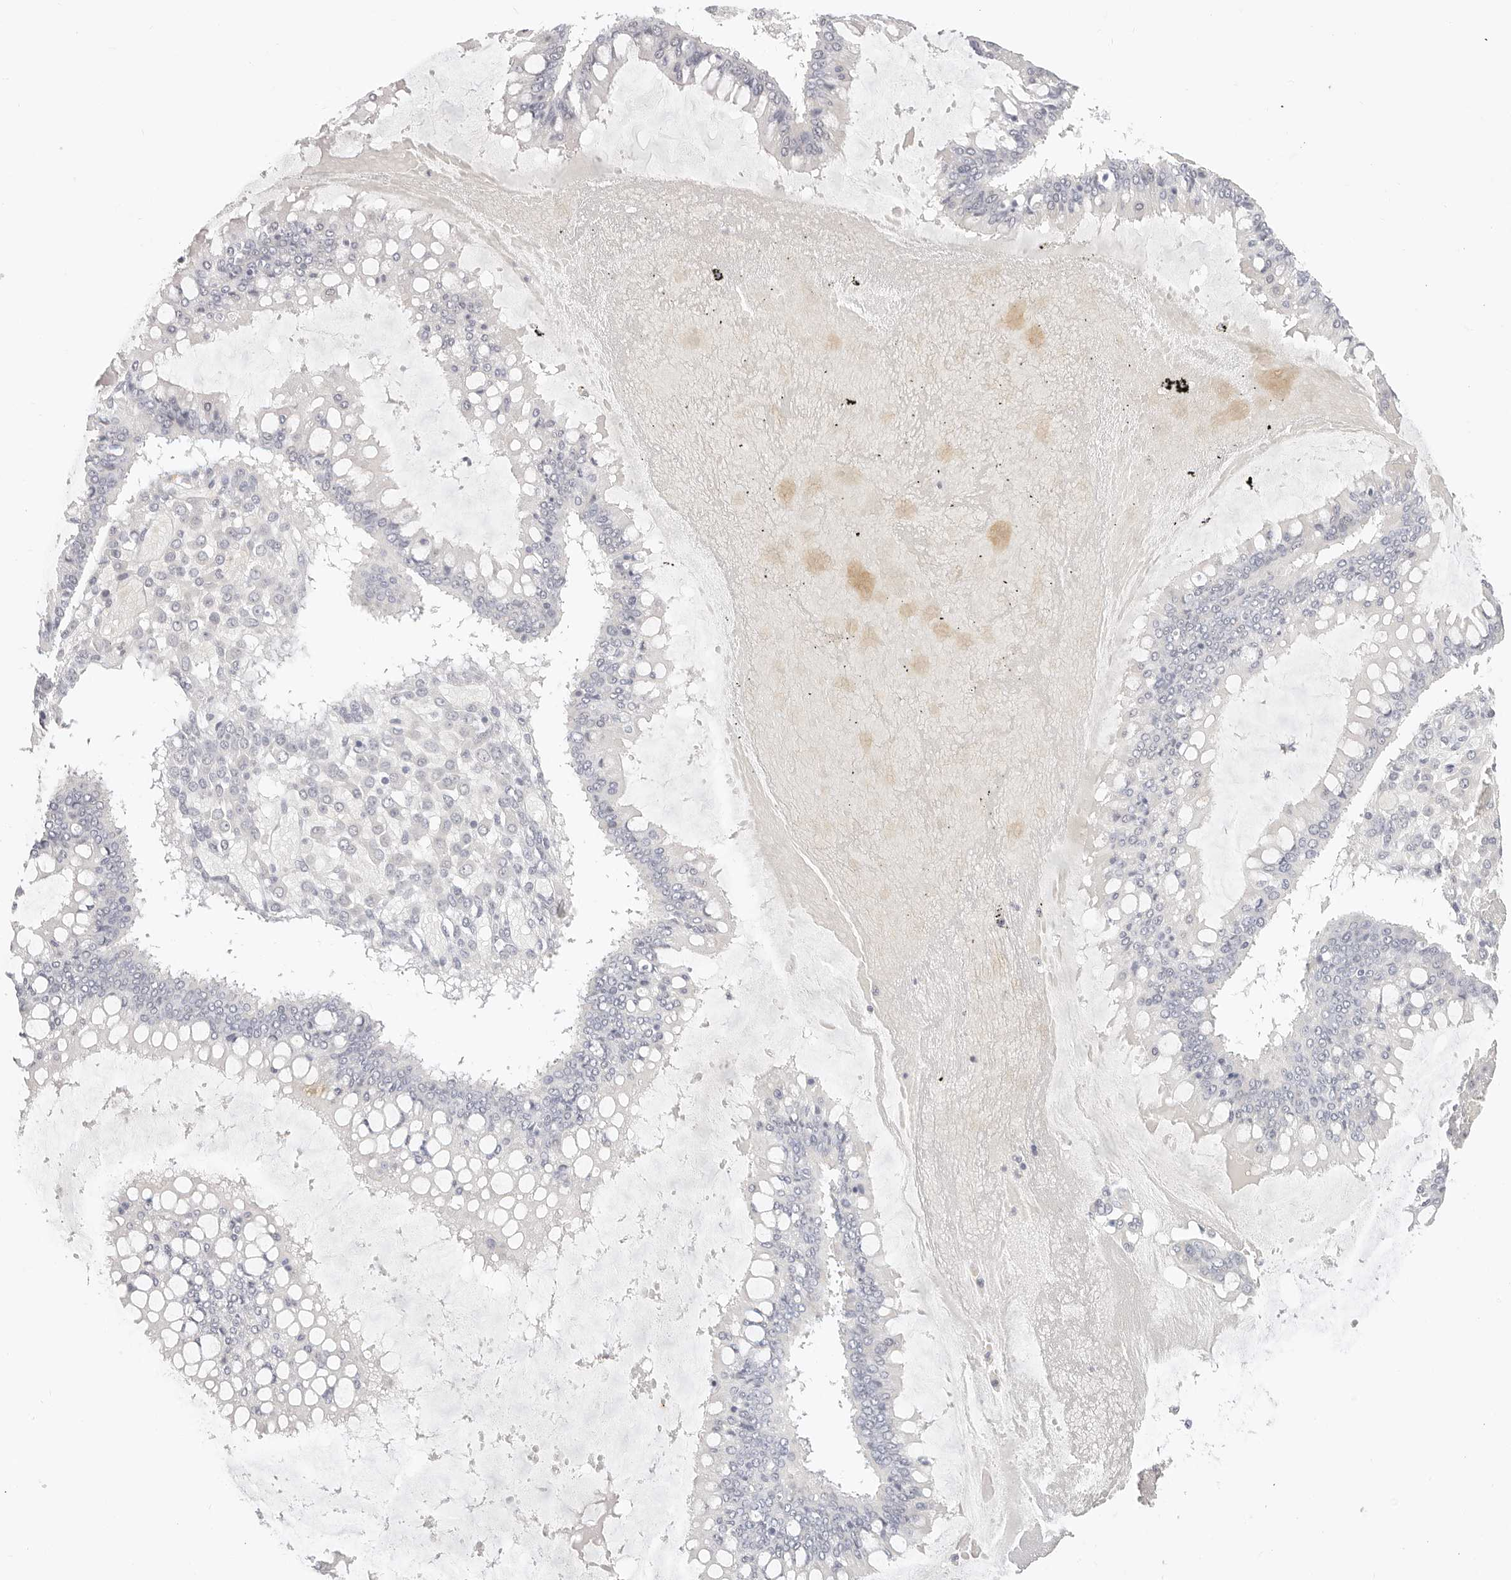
{"staining": {"intensity": "negative", "quantity": "none", "location": "none"}, "tissue": "ovarian cancer", "cell_type": "Tumor cells", "image_type": "cancer", "snomed": [{"axis": "morphology", "description": "Cystadenocarcinoma, mucinous, NOS"}, {"axis": "topography", "description": "Ovary"}], "caption": "Protein analysis of mucinous cystadenocarcinoma (ovarian) shows no significant positivity in tumor cells.", "gene": "ASCL1", "patient": {"sex": "female", "age": 73}}